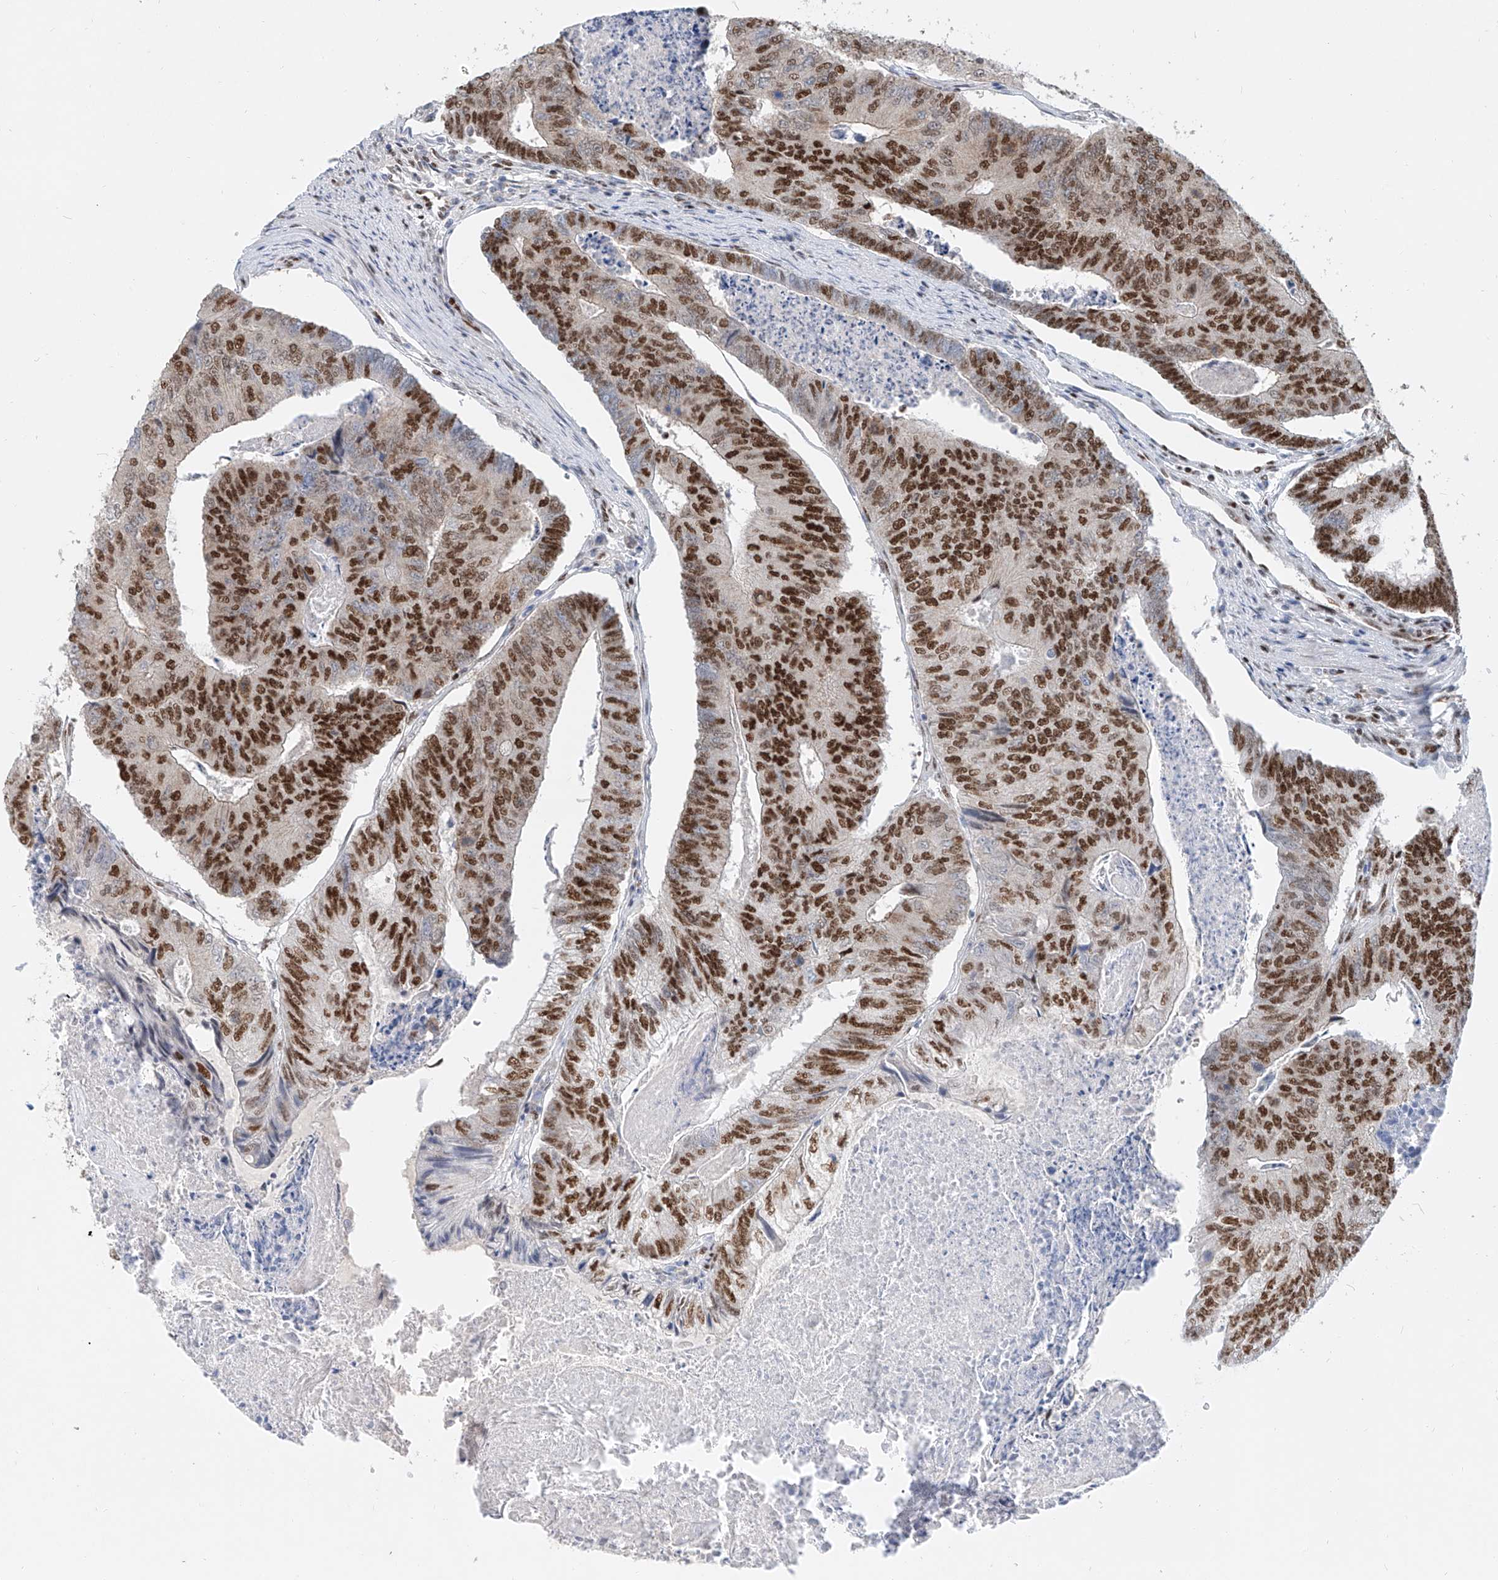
{"staining": {"intensity": "strong", "quantity": ">75%", "location": "nuclear"}, "tissue": "colorectal cancer", "cell_type": "Tumor cells", "image_type": "cancer", "snomed": [{"axis": "morphology", "description": "Adenocarcinoma, NOS"}, {"axis": "topography", "description": "Colon"}], "caption": "Immunohistochemical staining of human adenocarcinoma (colorectal) exhibits high levels of strong nuclear protein positivity in approximately >75% of tumor cells.", "gene": "TAF4", "patient": {"sex": "female", "age": 67}}